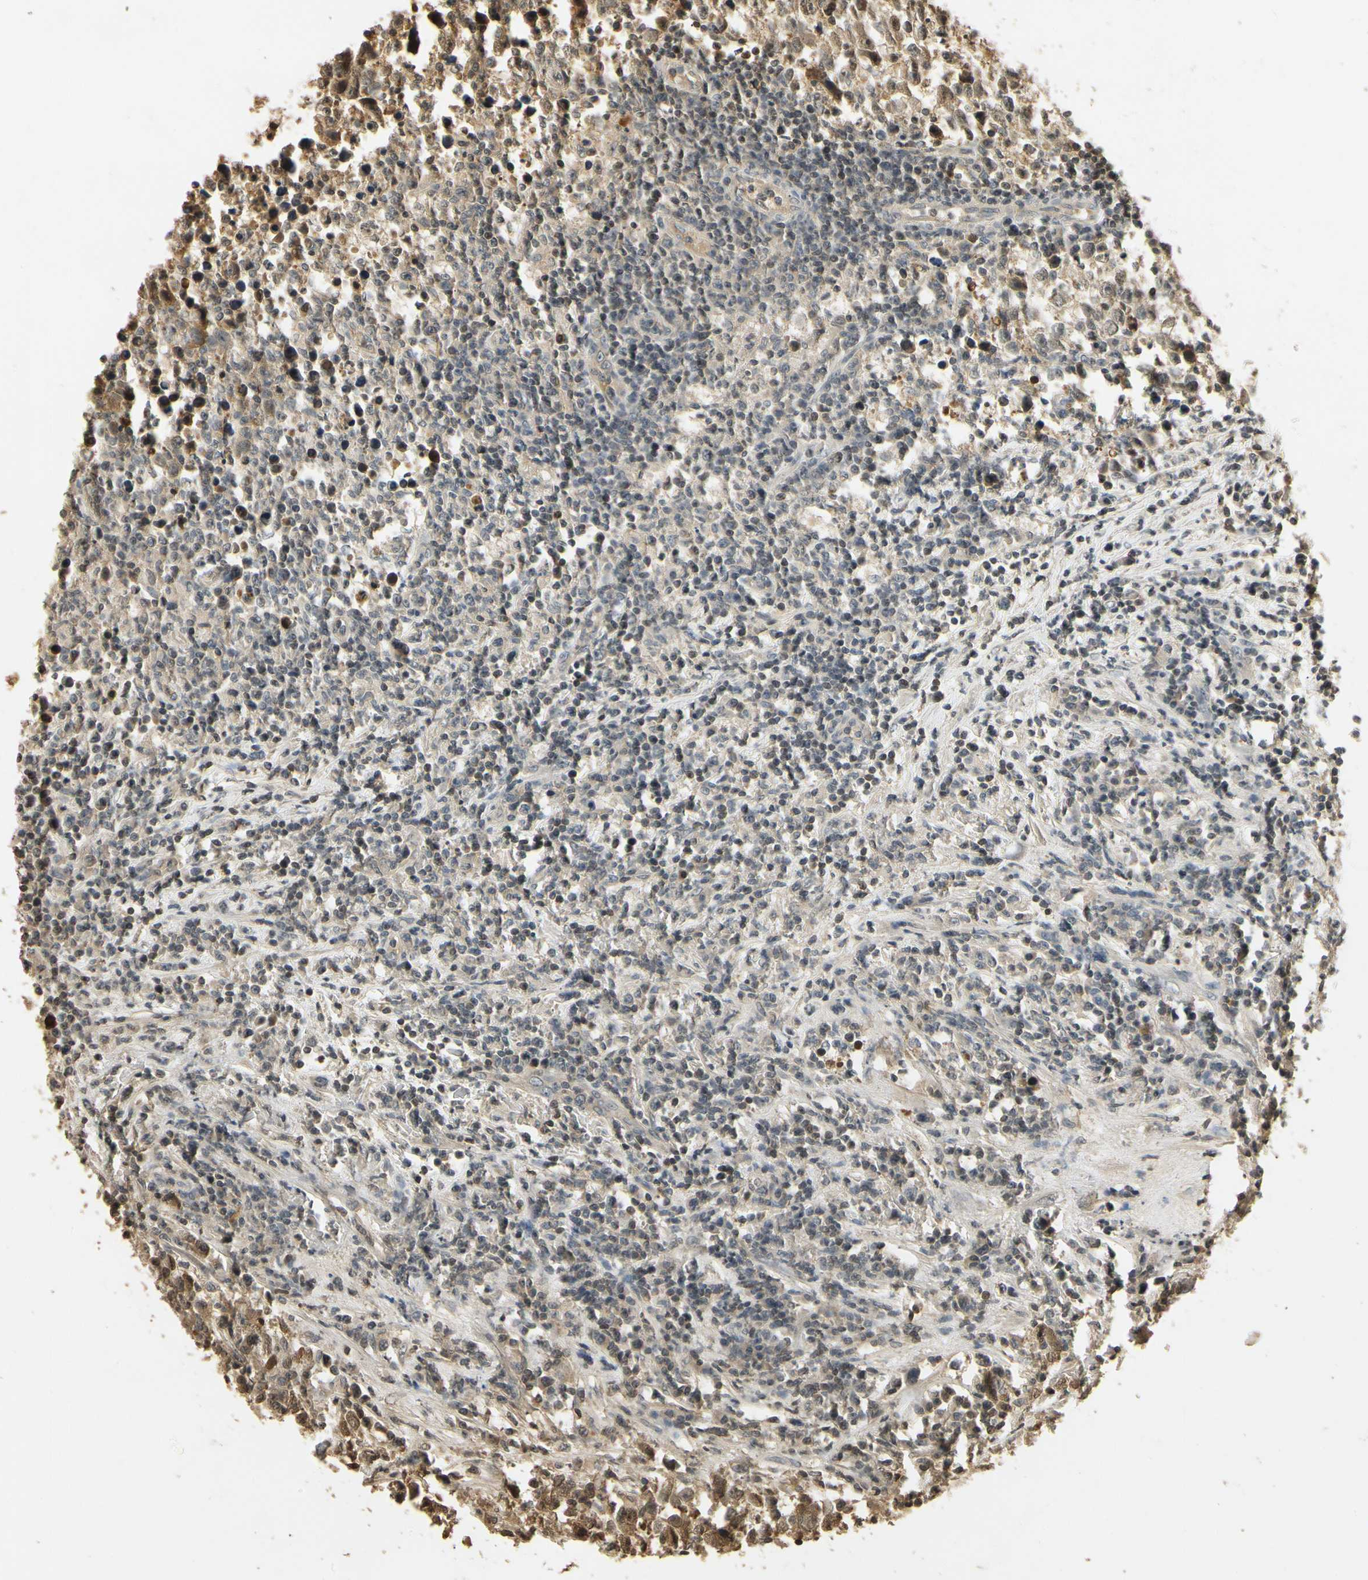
{"staining": {"intensity": "weak", "quantity": ">75%", "location": "cytoplasmic/membranous"}, "tissue": "testis cancer", "cell_type": "Tumor cells", "image_type": "cancer", "snomed": [{"axis": "morphology", "description": "Seminoma, NOS"}, {"axis": "topography", "description": "Testis"}], "caption": "This histopathology image shows immunohistochemistry staining of testis cancer (seminoma), with low weak cytoplasmic/membranous staining in approximately >75% of tumor cells.", "gene": "SOD1", "patient": {"sex": "male", "age": 43}}